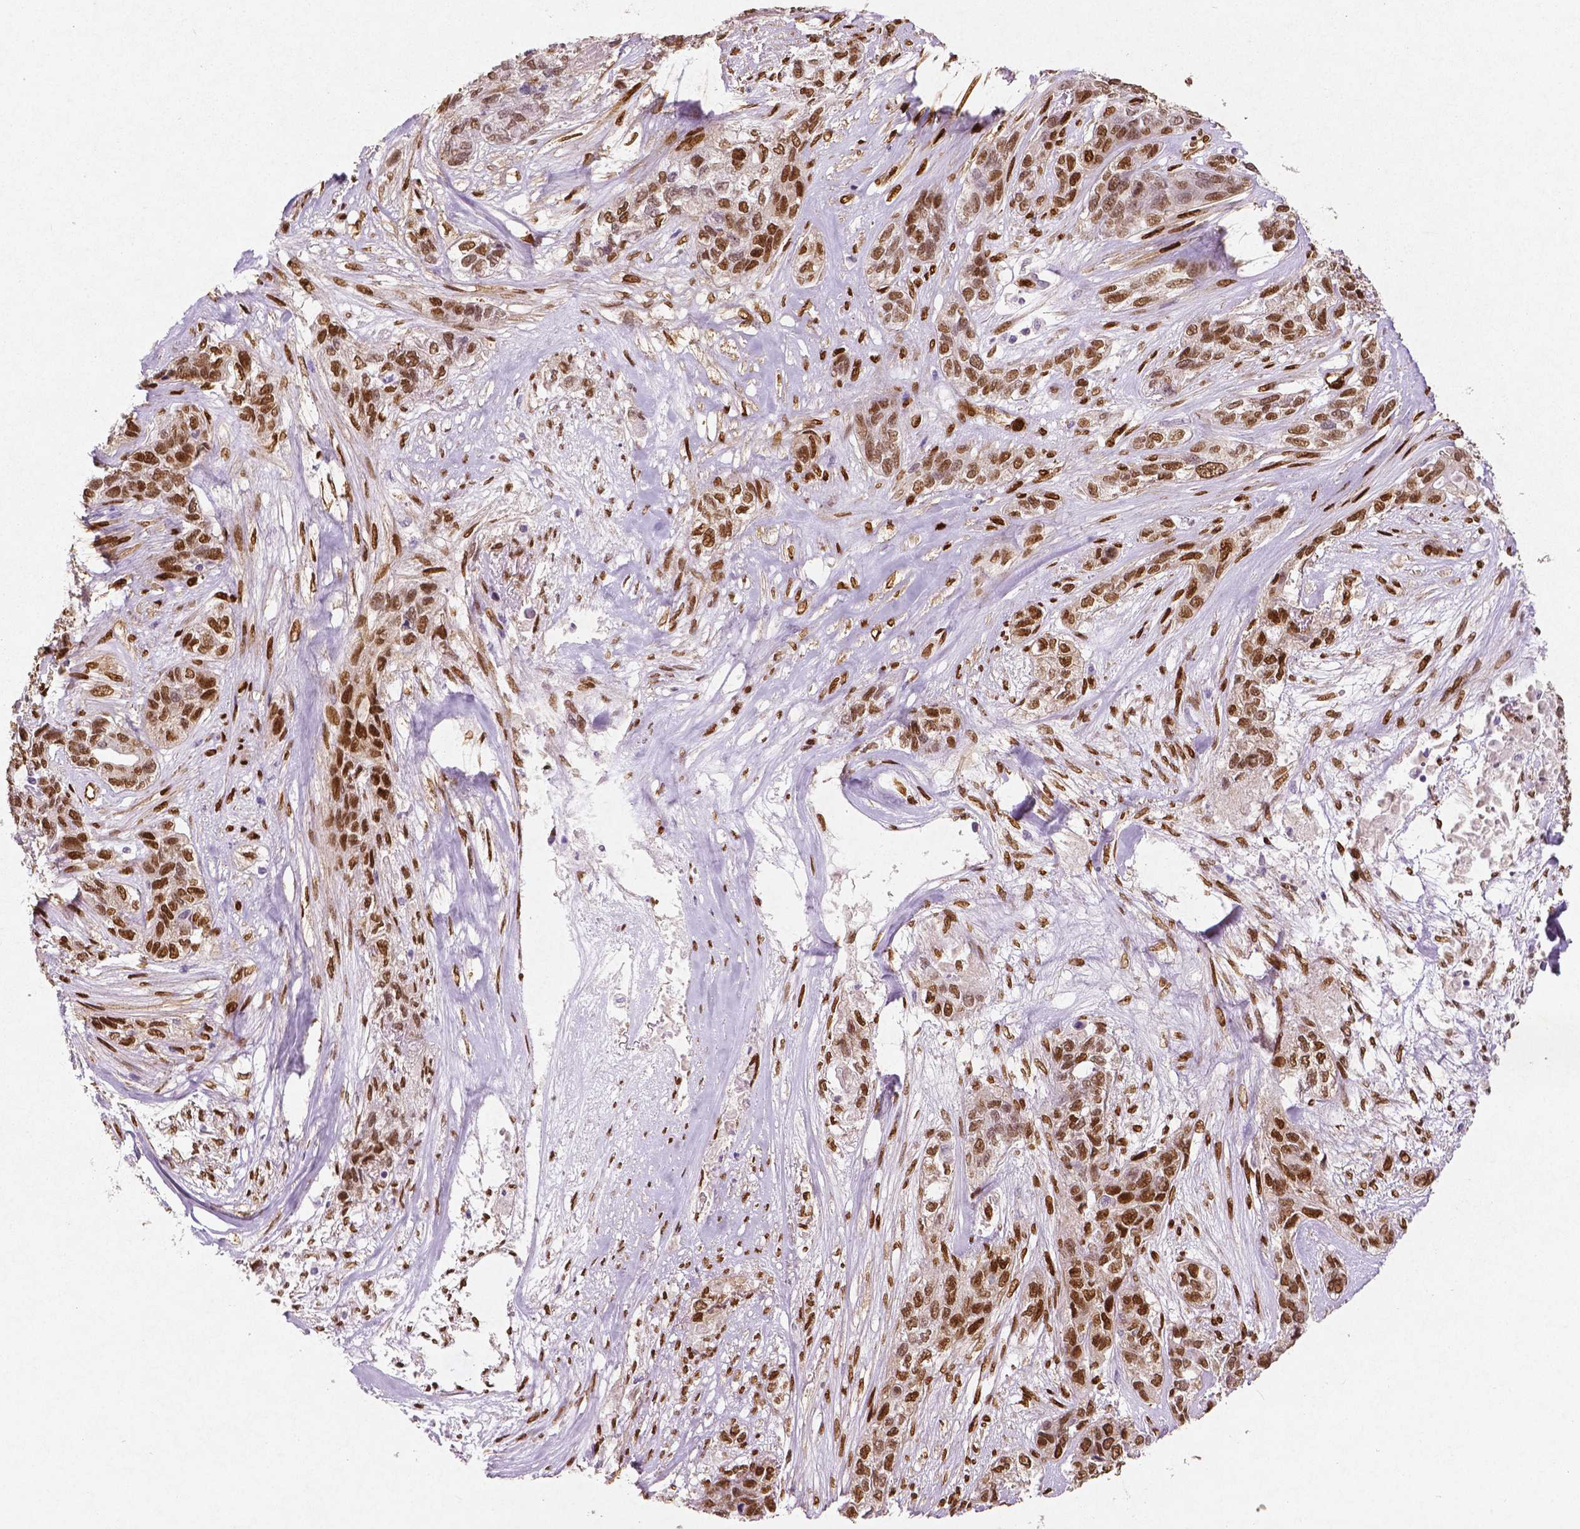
{"staining": {"intensity": "moderate", "quantity": ">75%", "location": "cytoplasmic/membranous,nuclear"}, "tissue": "lung cancer", "cell_type": "Tumor cells", "image_type": "cancer", "snomed": [{"axis": "morphology", "description": "Squamous cell carcinoma, NOS"}, {"axis": "topography", "description": "Lung"}], "caption": "Human lung cancer stained with a brown dye shows moderate cytoplasmic/membranous and nuclear positive positivity in approximately >75% of tumor cells.", "gene": "WWTR1", "patient": {"sex": "female", "age": 70}}